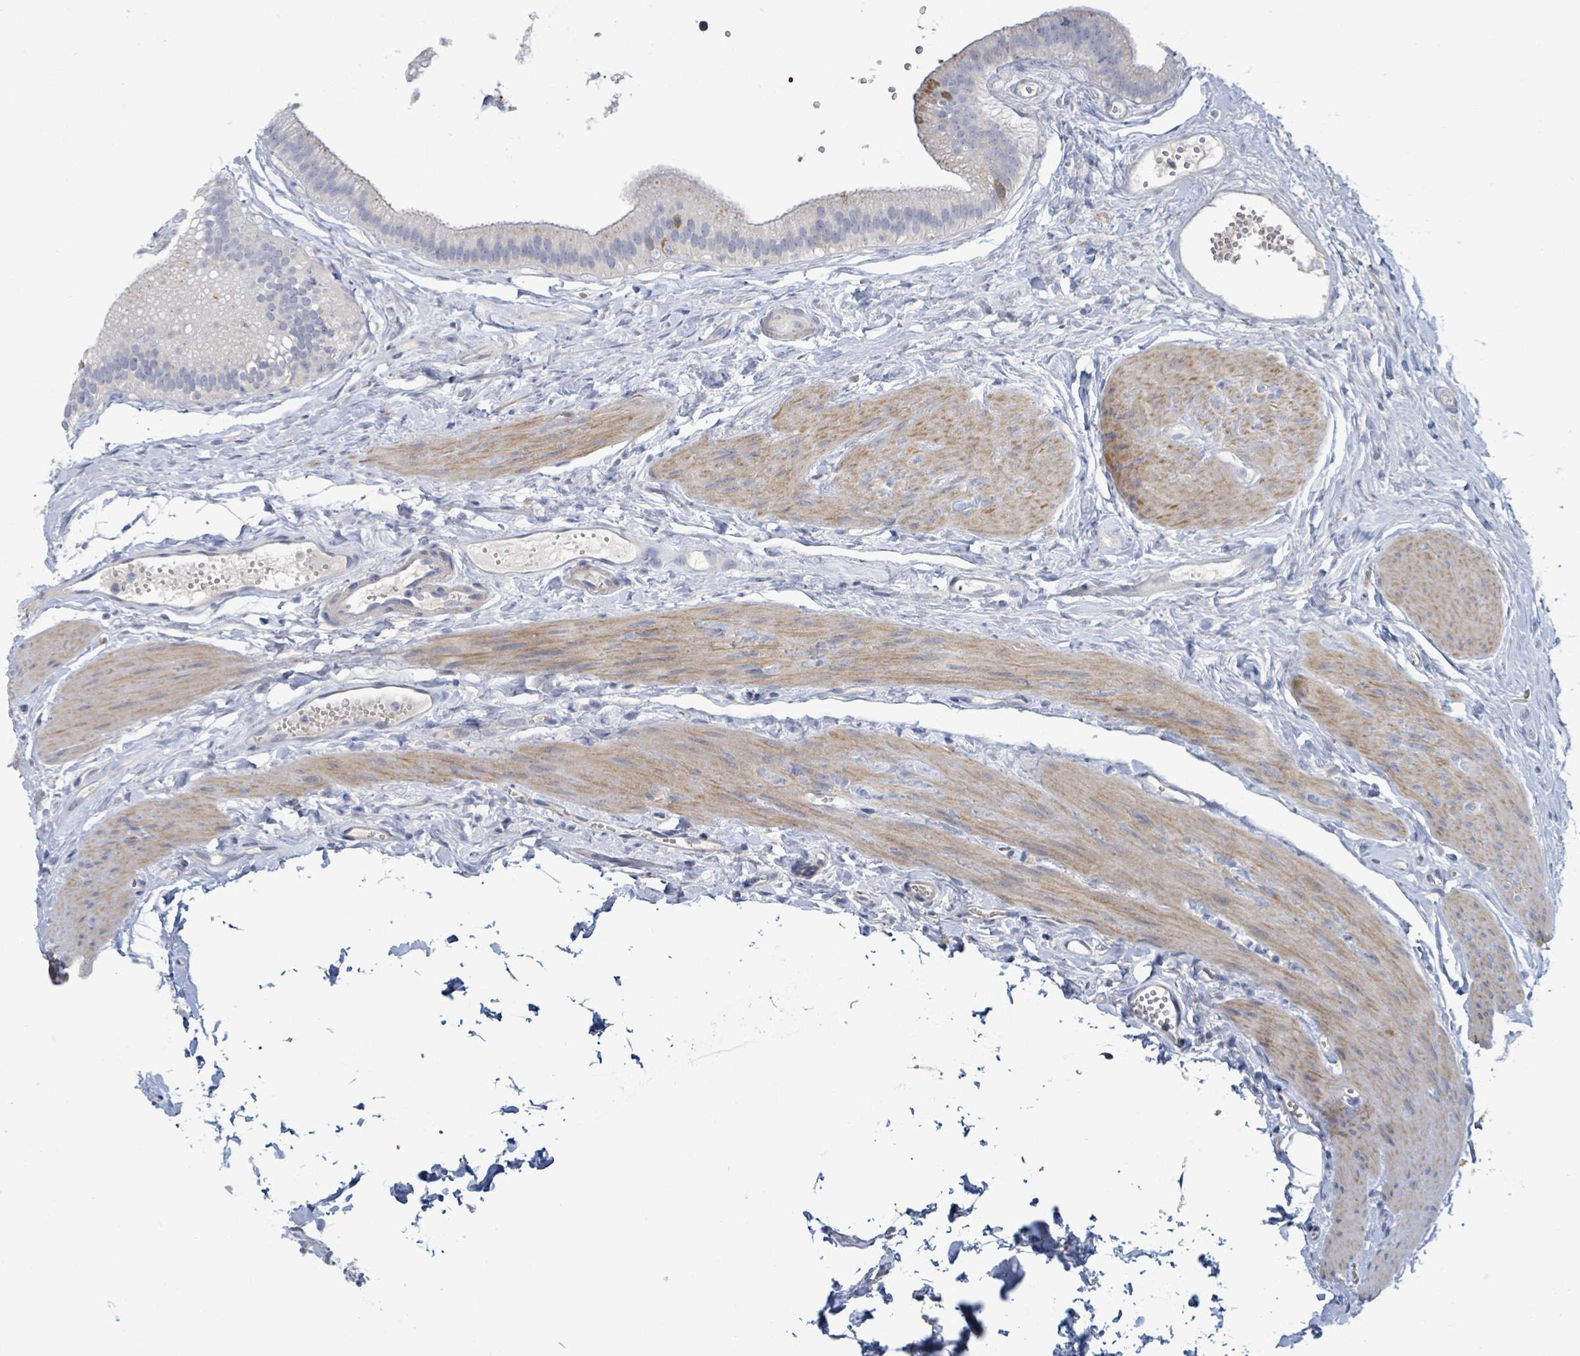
{"staining": {"intensity": "moderate", "quantity": "<25%", "location": "cytoplasmic/membranous"}, "tissue": "gallbladder", "cell_type": "Glandular cells", "image_type": "normal", "snomed": [{"axis": "morphology", "description": "Normal tissue, NOS"}, {"axis": "topography", "description": "Gallbladder"}], "caption": "This is a micrograph of IHC staining of benign gallbladder, which shows moderate positivity in the cytoplasmic/membranous of glandular cells.", "gene": "PGAM1", "patient": {"sex": "female", "age": 54}}